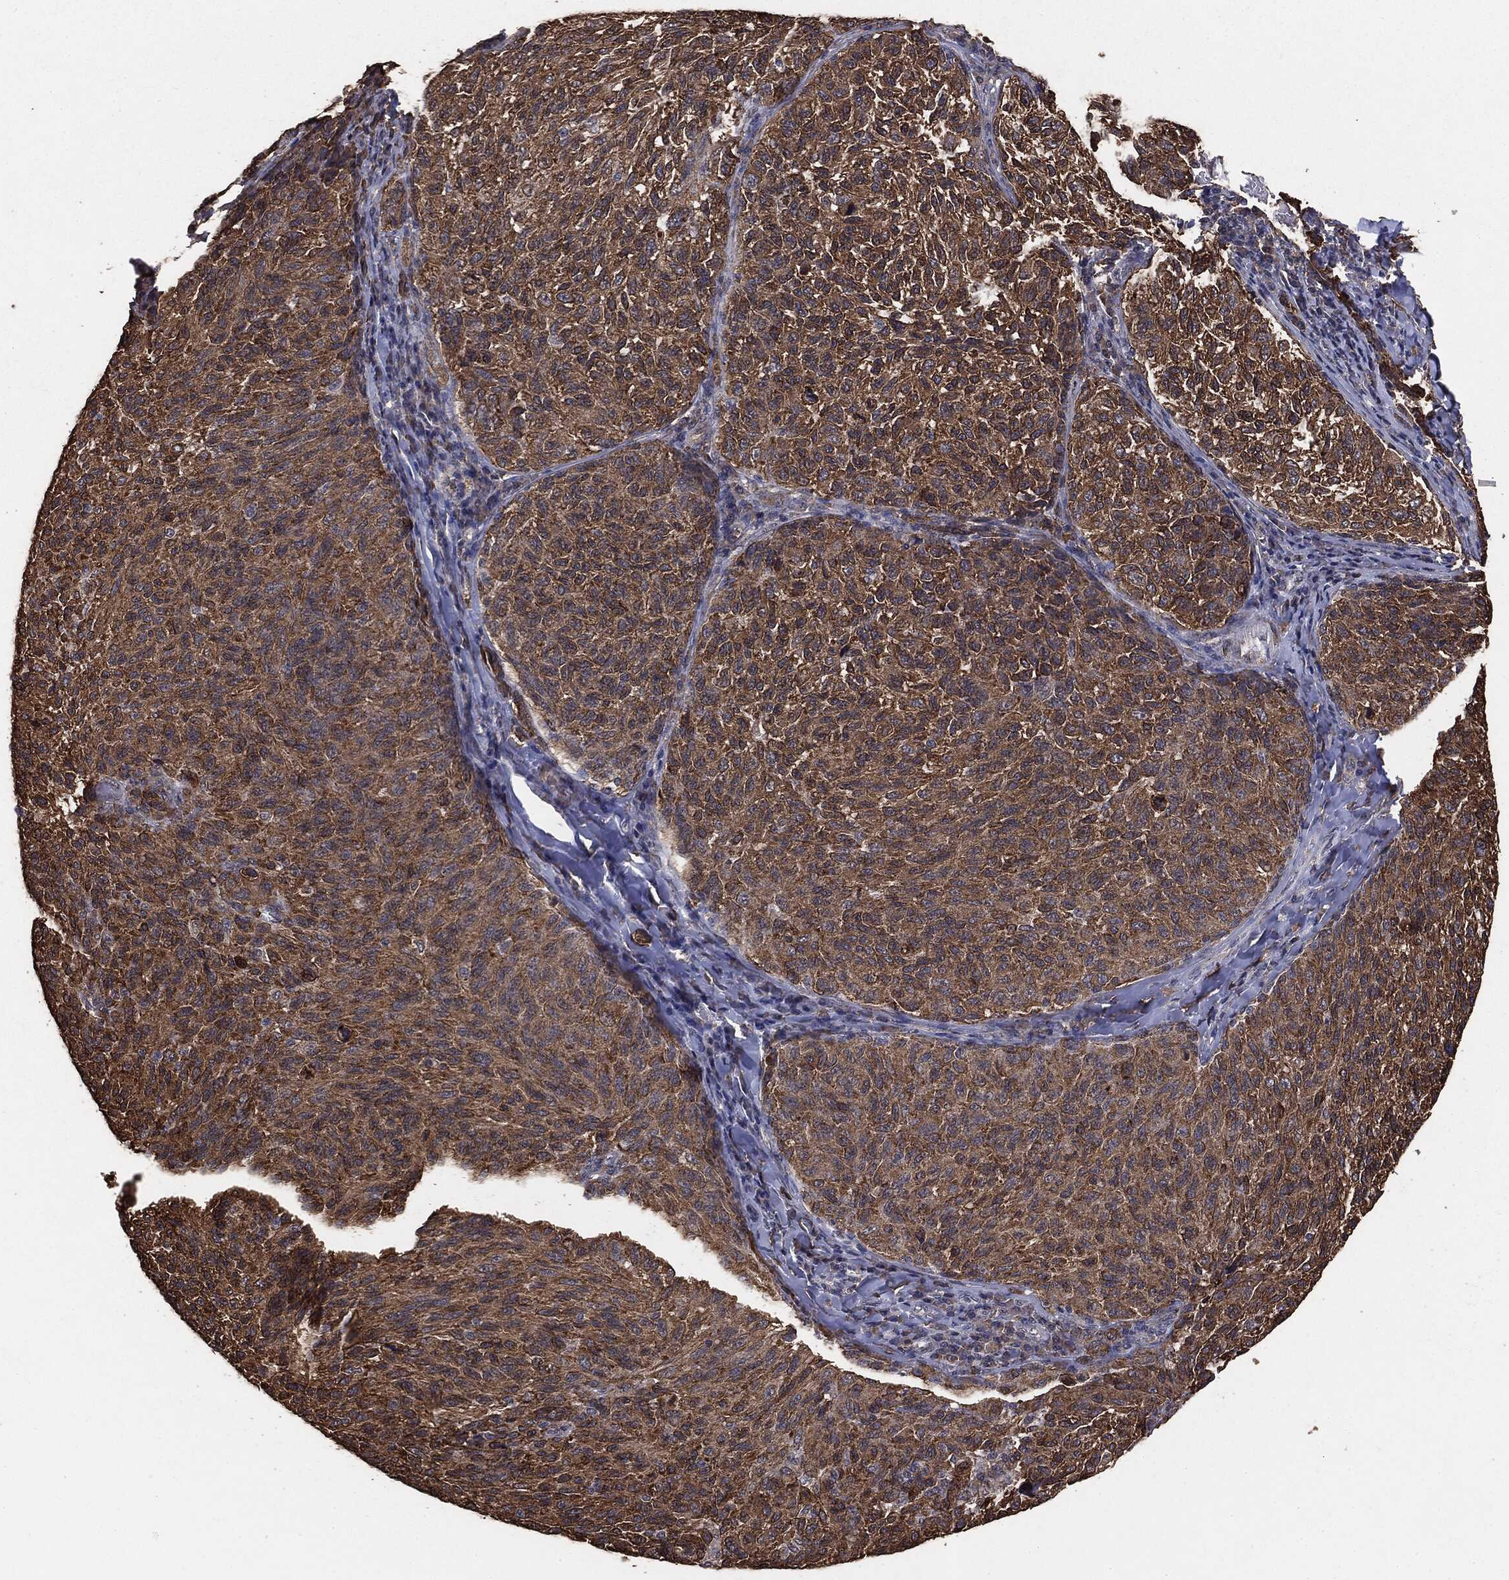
{"staining": {"intensity": "strong", "quantity": ">75%", "location": "cytoplasmic/membranous"}, "tissue": "melanoma", "cell_type": "Tumor cells", "image_type": "cancer", "snomed": [{"axis": "morphology", "description": "Malignant melanoma, NOS"}, {"axis": "topography", "description": "Skin"}], "caption": "Immunohistochemical staining of malignant melanoma shows high levels of strong cytoplasmic/membranous protein expression in about >75% of tumor cells. (IHC, brightfield microscopy, high magnification).", "gene": "MTOR", "patient": {"sex": "female", "age": 73}}